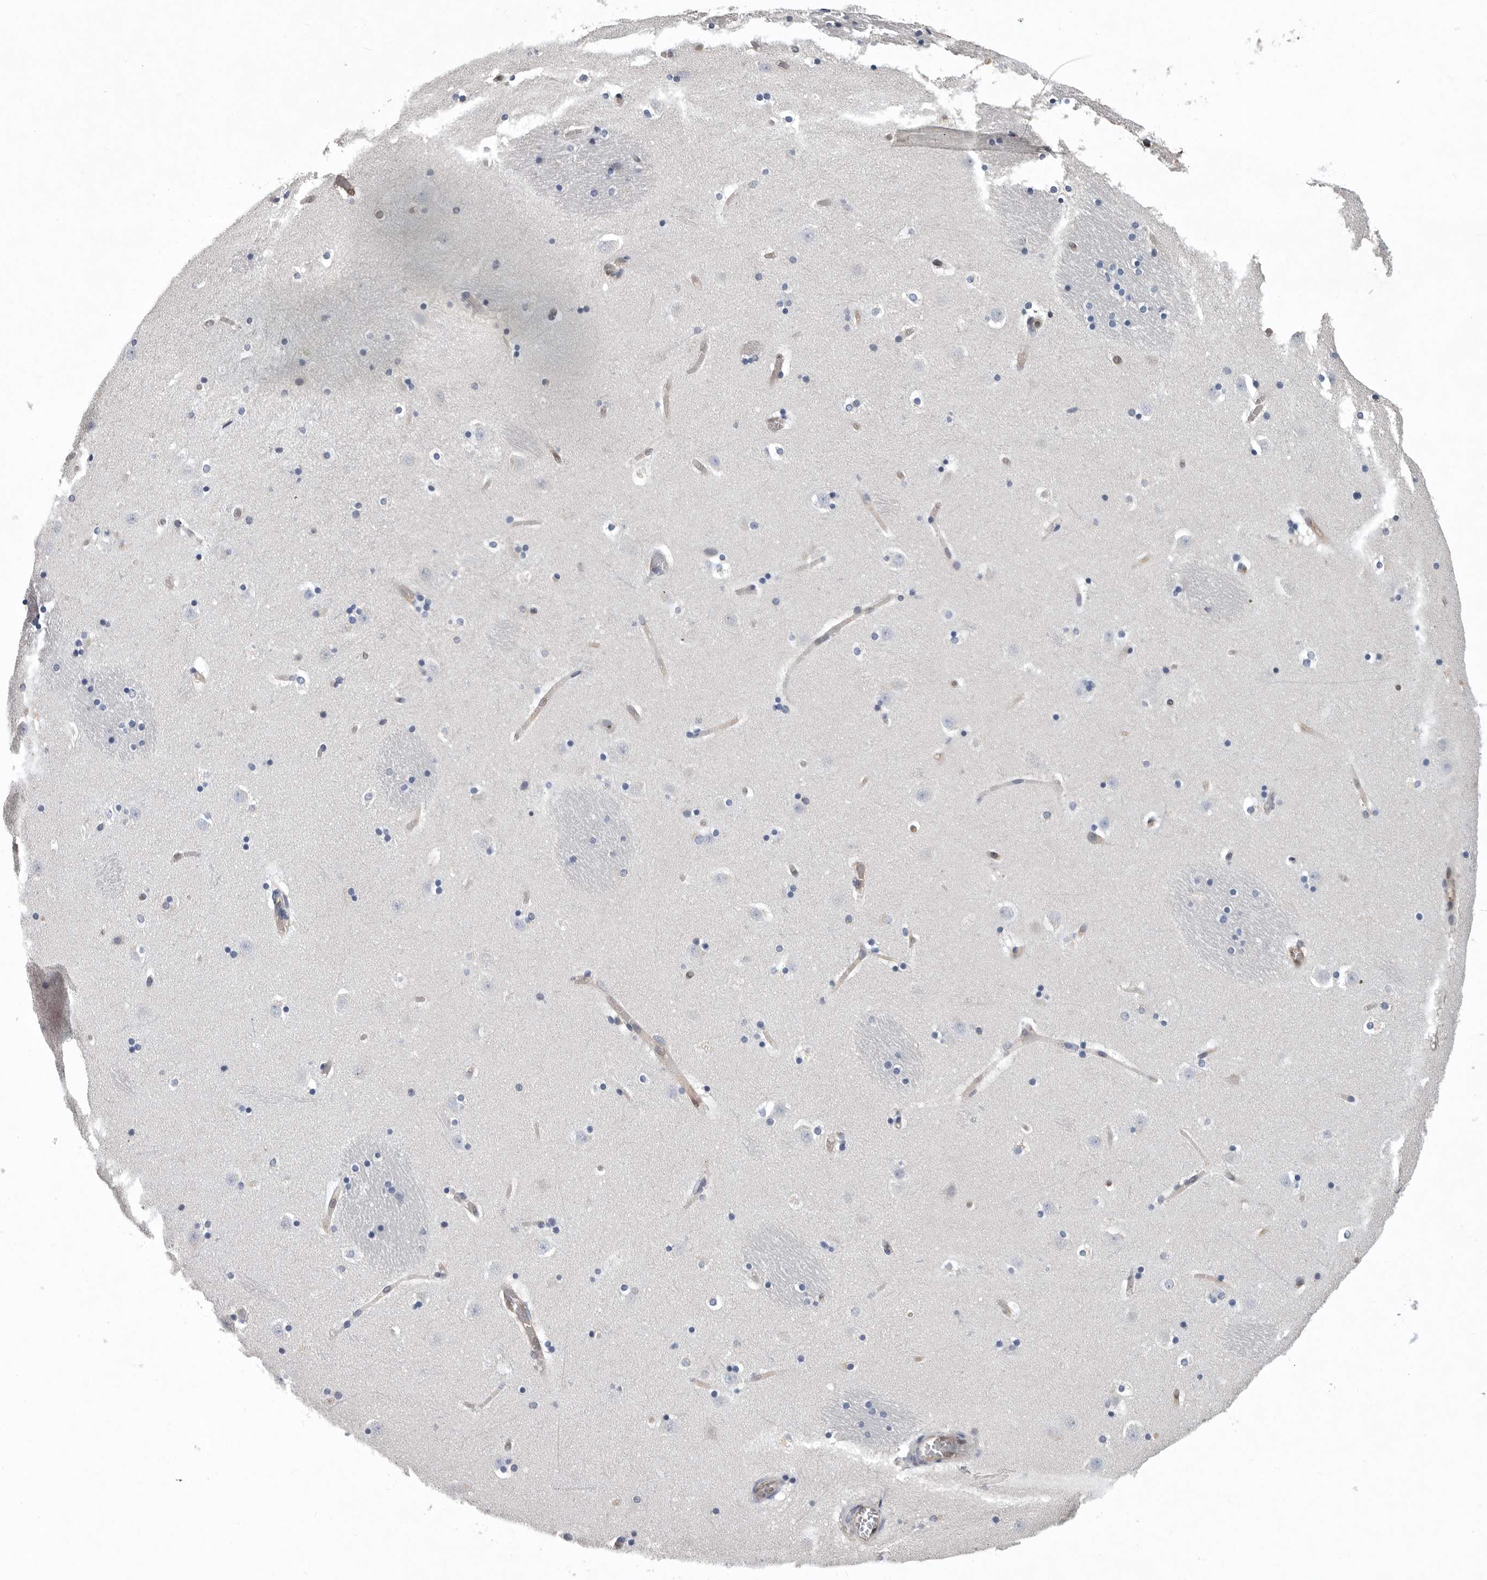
{"staining": {"intensity": "negative", "quantity": "none", "location": "none"}, "tissue": "caudate", "cell_type": "Glial cells", "image_type": "normal", "snomed": [{"axis": "morphology", "description": "Normal tissue, NOS"}, {"axis": "topography", "description": "Lateral ventricle wall"}], "caption": "IHC histopathology image of normal caudate: caudate stained with DAB demonstrates no significant protein positivity in glial cells. The staining was performed using DAB to visualize the protein expression in brown, while the nuclei were stained in blue with hematoxylin (Magnification: 20x).", "gene": "PDCD4", "patient": {"sex": "male", "age": 45}}